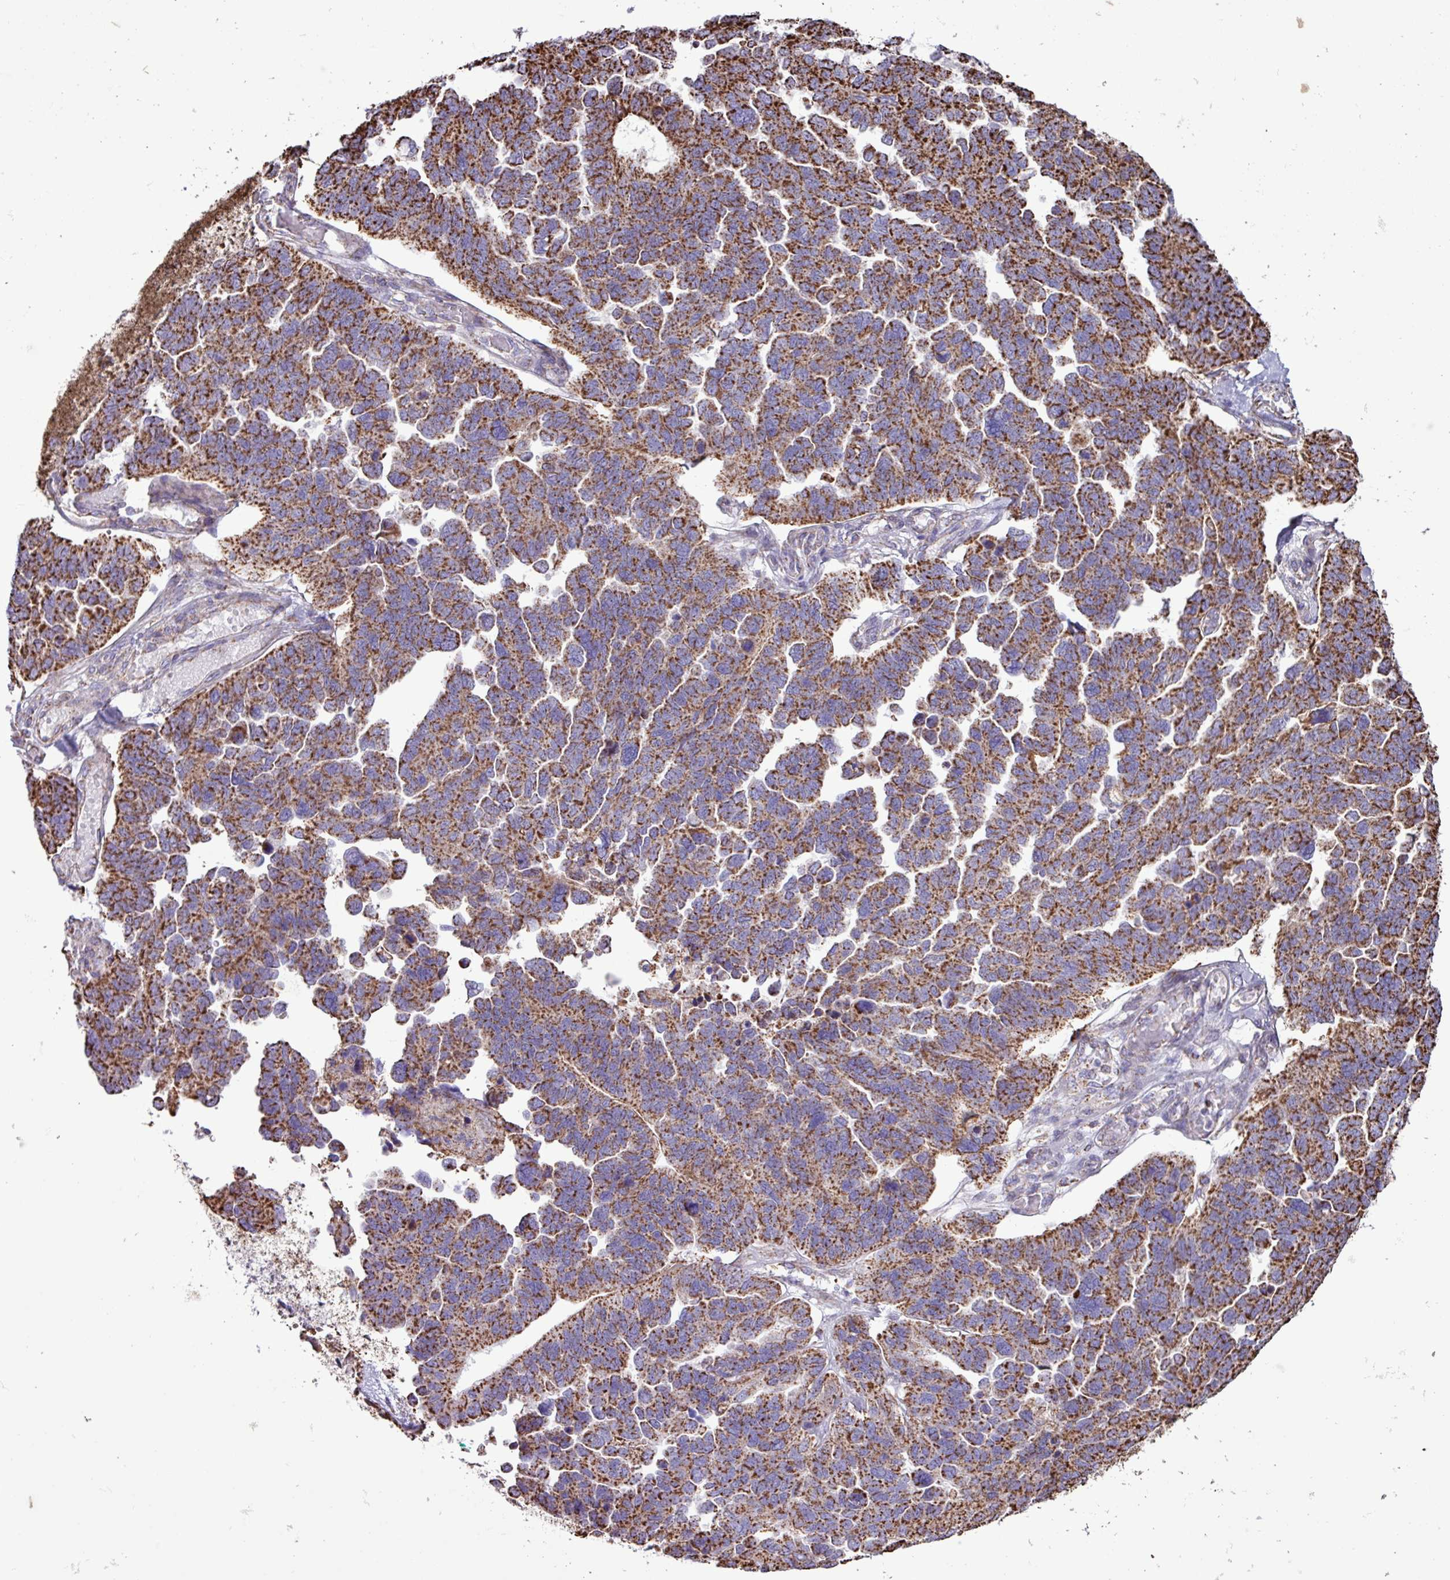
{"staining": {"intensity": "strong", "quantity": ">75%", "location": "cytoplasmic/membranous"}, "tissue": "ovarian cancer", "cell_type": "Tumor cells", "image_type": "cancer", "snomed": [{"axis": "morphology", "description": "Cystadenocarcinoma, serous, NOS"}, {"axis": "topography", "description": "Ovary"}], "caption": "Ovarian cancer was stained to show a protein in brown. There is high levels of strong cytoplasmic/membranous expression in about >75% of tumor cells. The protein is stained brown, and the nuclei are stained in blue (DAB (3,3'-diaminobenzidine) IHC with brightfield microscopy, high magnification).", "gene": "RTL3", "patient": {"sex": "female", "age": 64}}